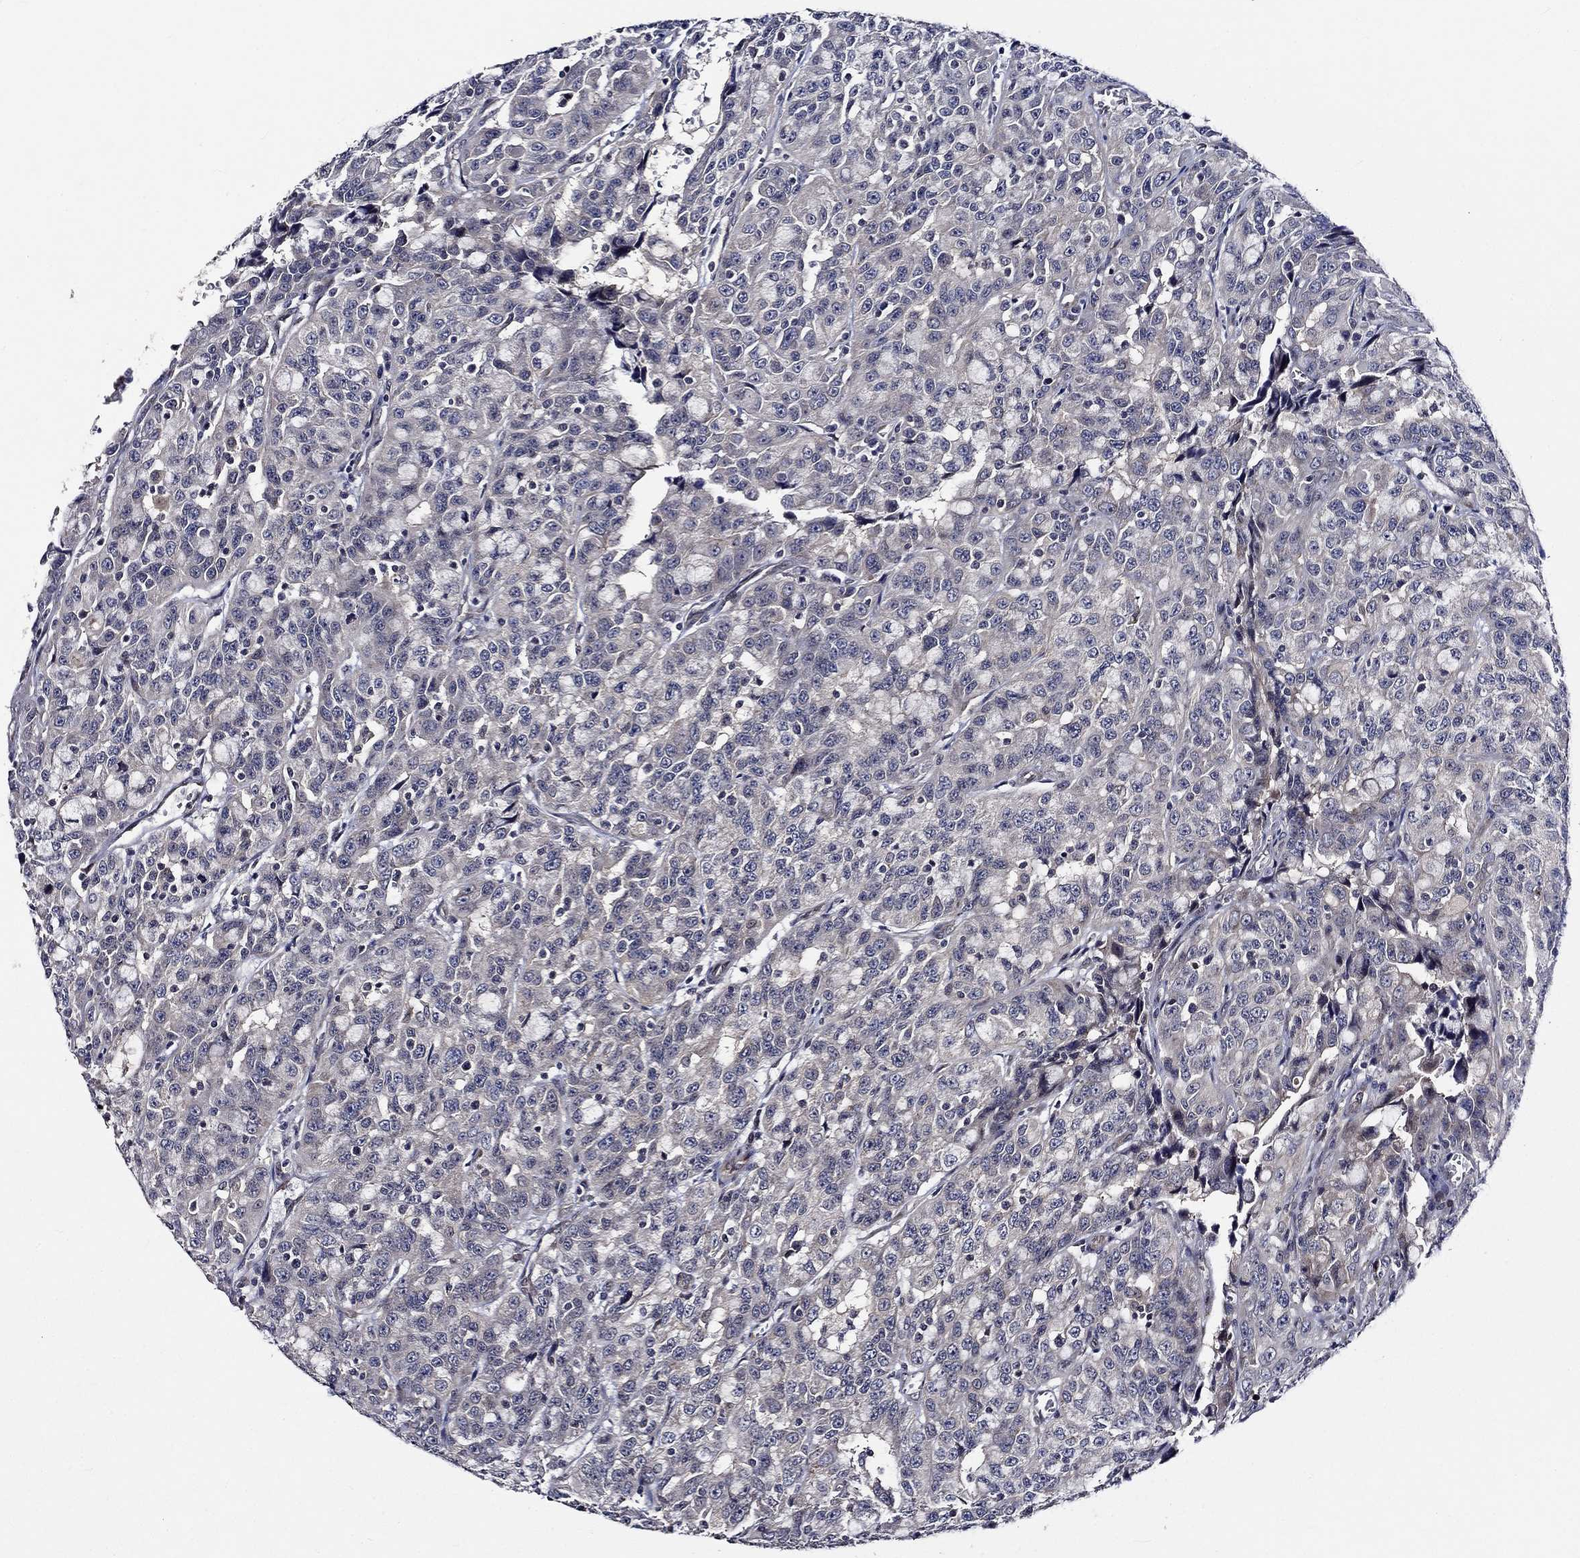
{"staining": {"intensity": "negative", "quantity": "none", "location": "none"}, "tissue": "urothelial cancer", "cell_type": "Tumor cells", "image_type": "cancer", "snomed": [{"axis": "morphology", "description": "Urothelial carcinoma, NOS"}, {"axis": "morphology", "description": "Urothelial carcinoma, High grade"}, {"axis": "topography", "description": "Urinary bladder"}], "caption": "The photomicrograph shows no significant positivity in tumor cells of urothelial cancer.", "gene": "CETN3", "patient": {"sex": "female", "age": 73}}